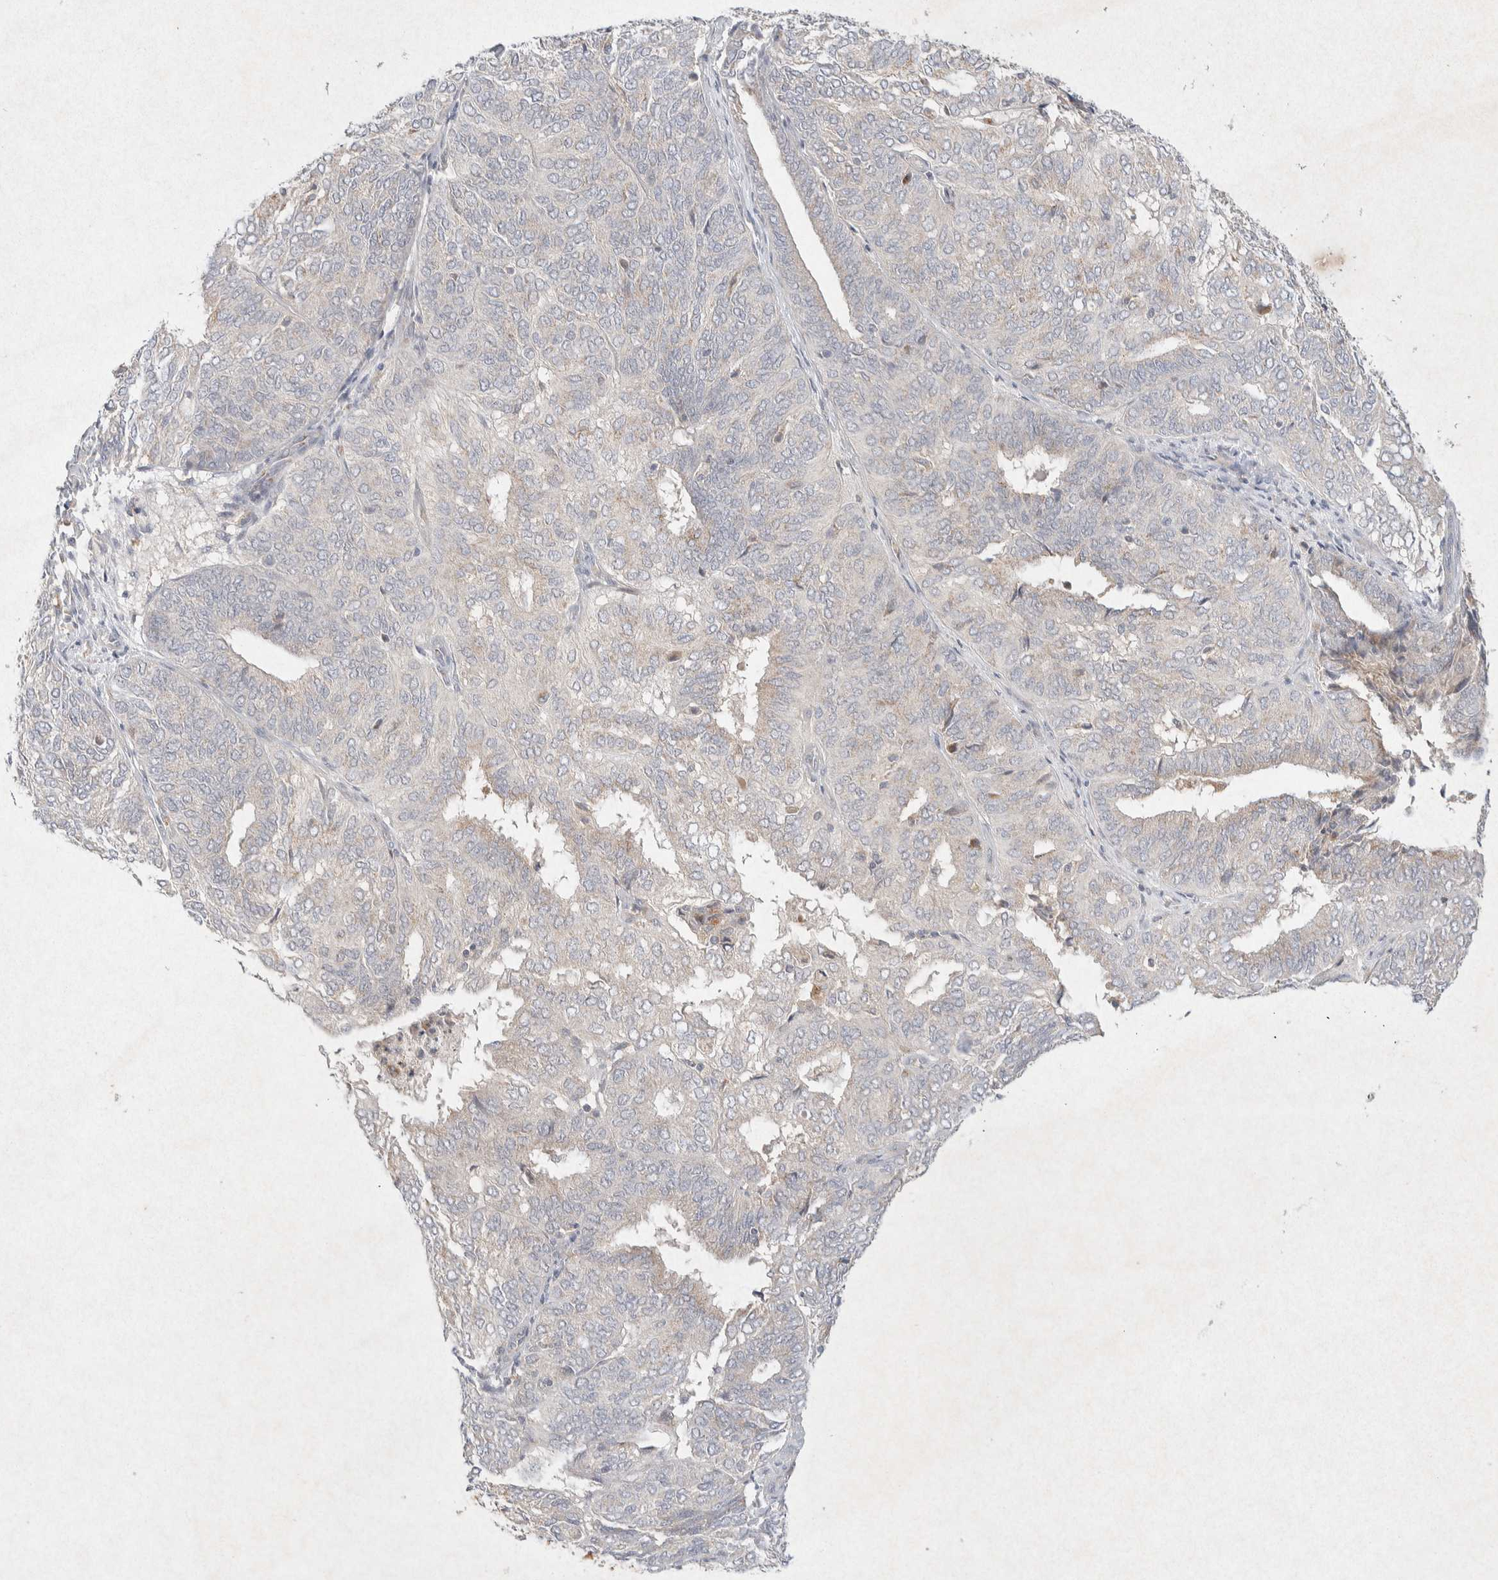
{"staining": {"intensity": "negative", "quantity": "none", "location": "none"}, "tissue": "endometrial cancer", "cell_type": "Tumor cells", "image_type": "cancer", "snomed": [{"axis": "morphology", "description": "Adenocarcinoma, NOS"}, {"axis": "topography", "description": "Uterus"}], "caption": "Immunohistochemistry histopathology image of endometrial cancer stained for a protein (brown), which exhibits no positivity in tumor cells.", "gene": "GNAI1", "patient": {"sex": "female", "age": 60}}